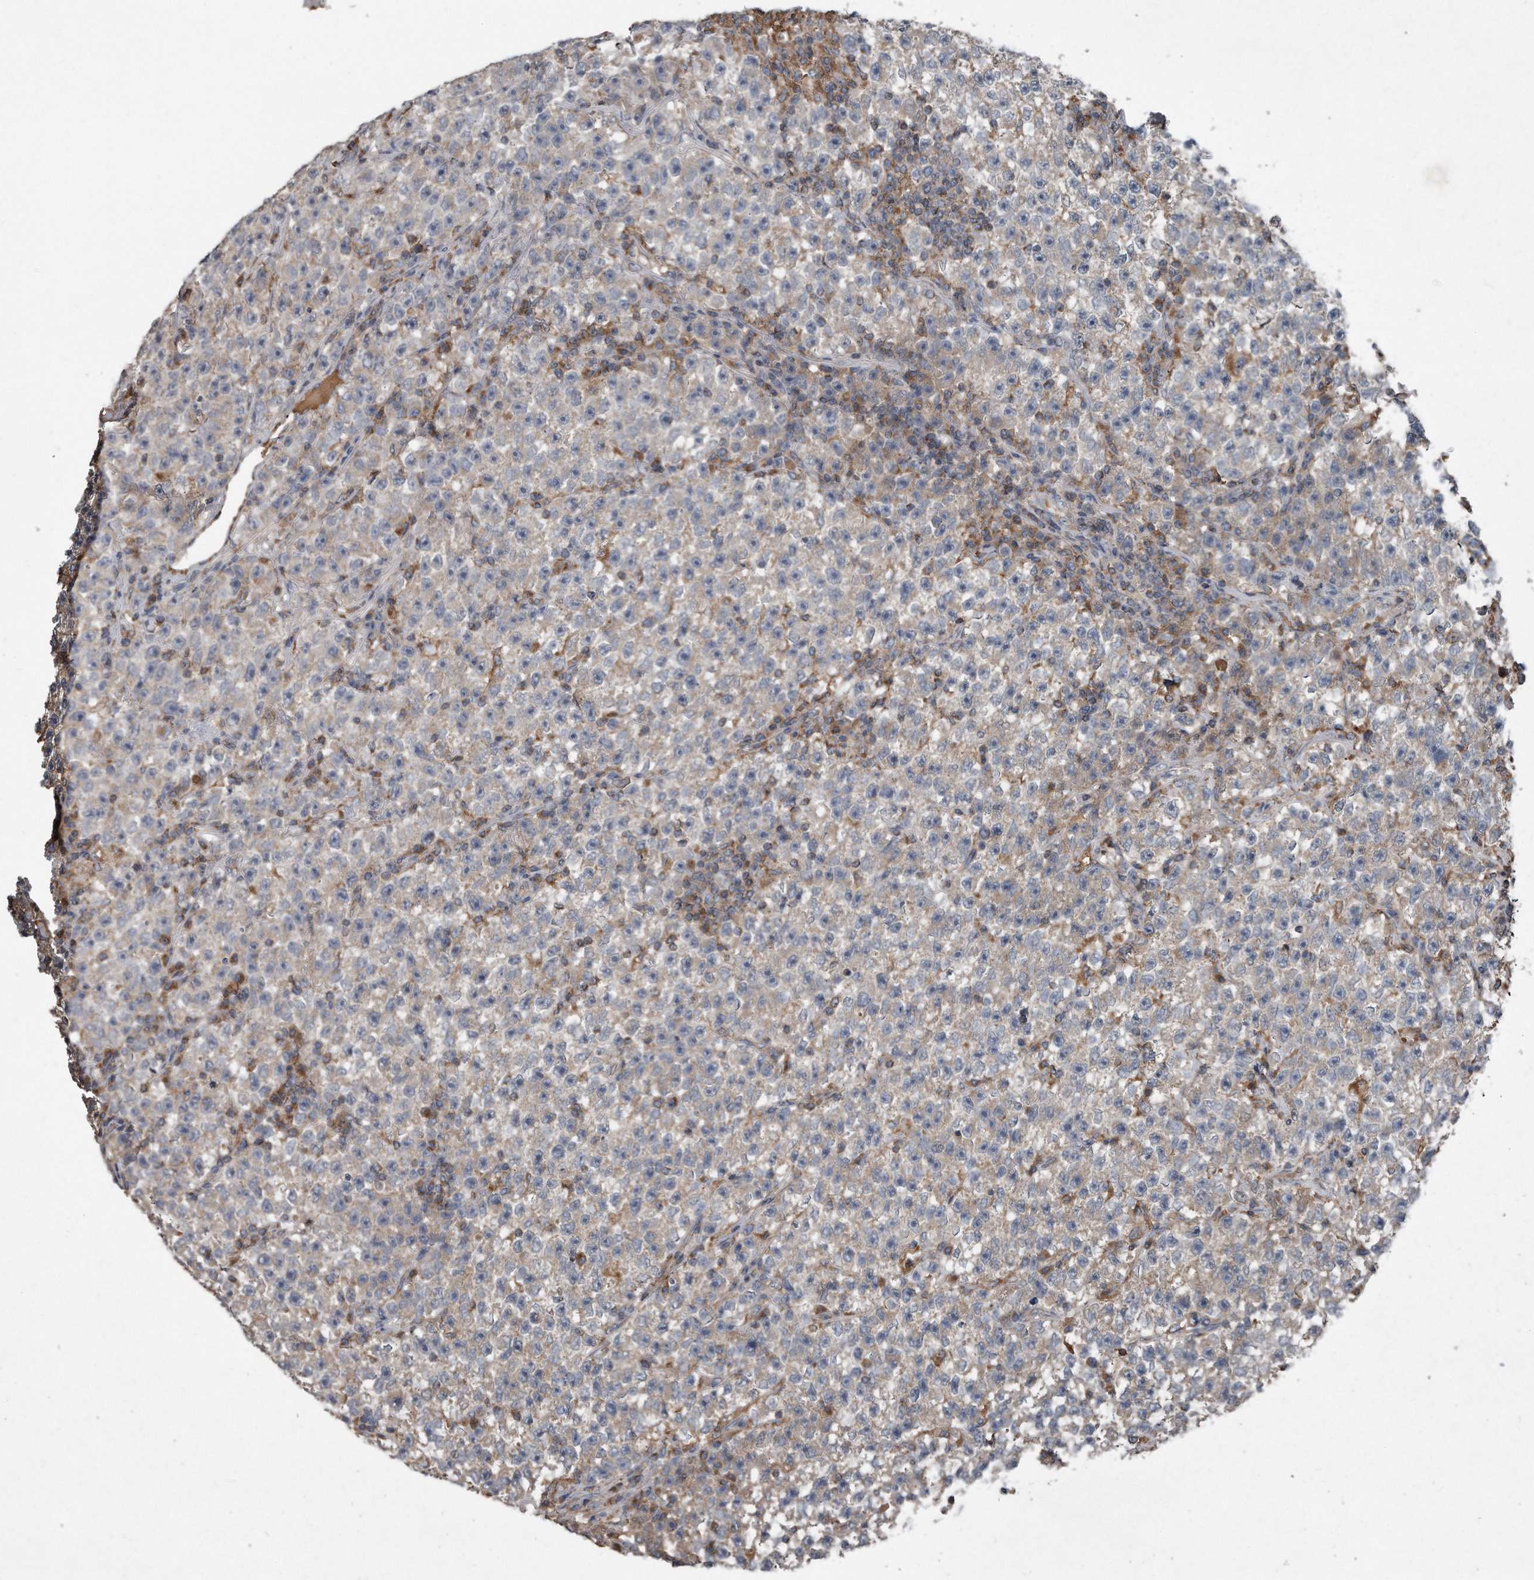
{"staining": {"intensity": "weak", "quantity": "<25%", "location": "cytoplasmic/membranous"}, "tissue": "testis cancer", "cell_type": "Tumor cells", "image_type": "cancer", "snomed": [{"axis": "morphology", "description": "Seminoma, NOS"}, {"axis": "topography", "description": "Testis"}], "caption": "Testis seminoma was stained to show a protein in brown. There is no significant expression in tumor cells. (Stains: DAB (3,3'-diaminobenzidine) IHC with hematoxylin counter stain, Microscopy: brightfield microscopy at high magnification).", "gene": "SDHA", "patient": {"sex": "male", "age": 22}}